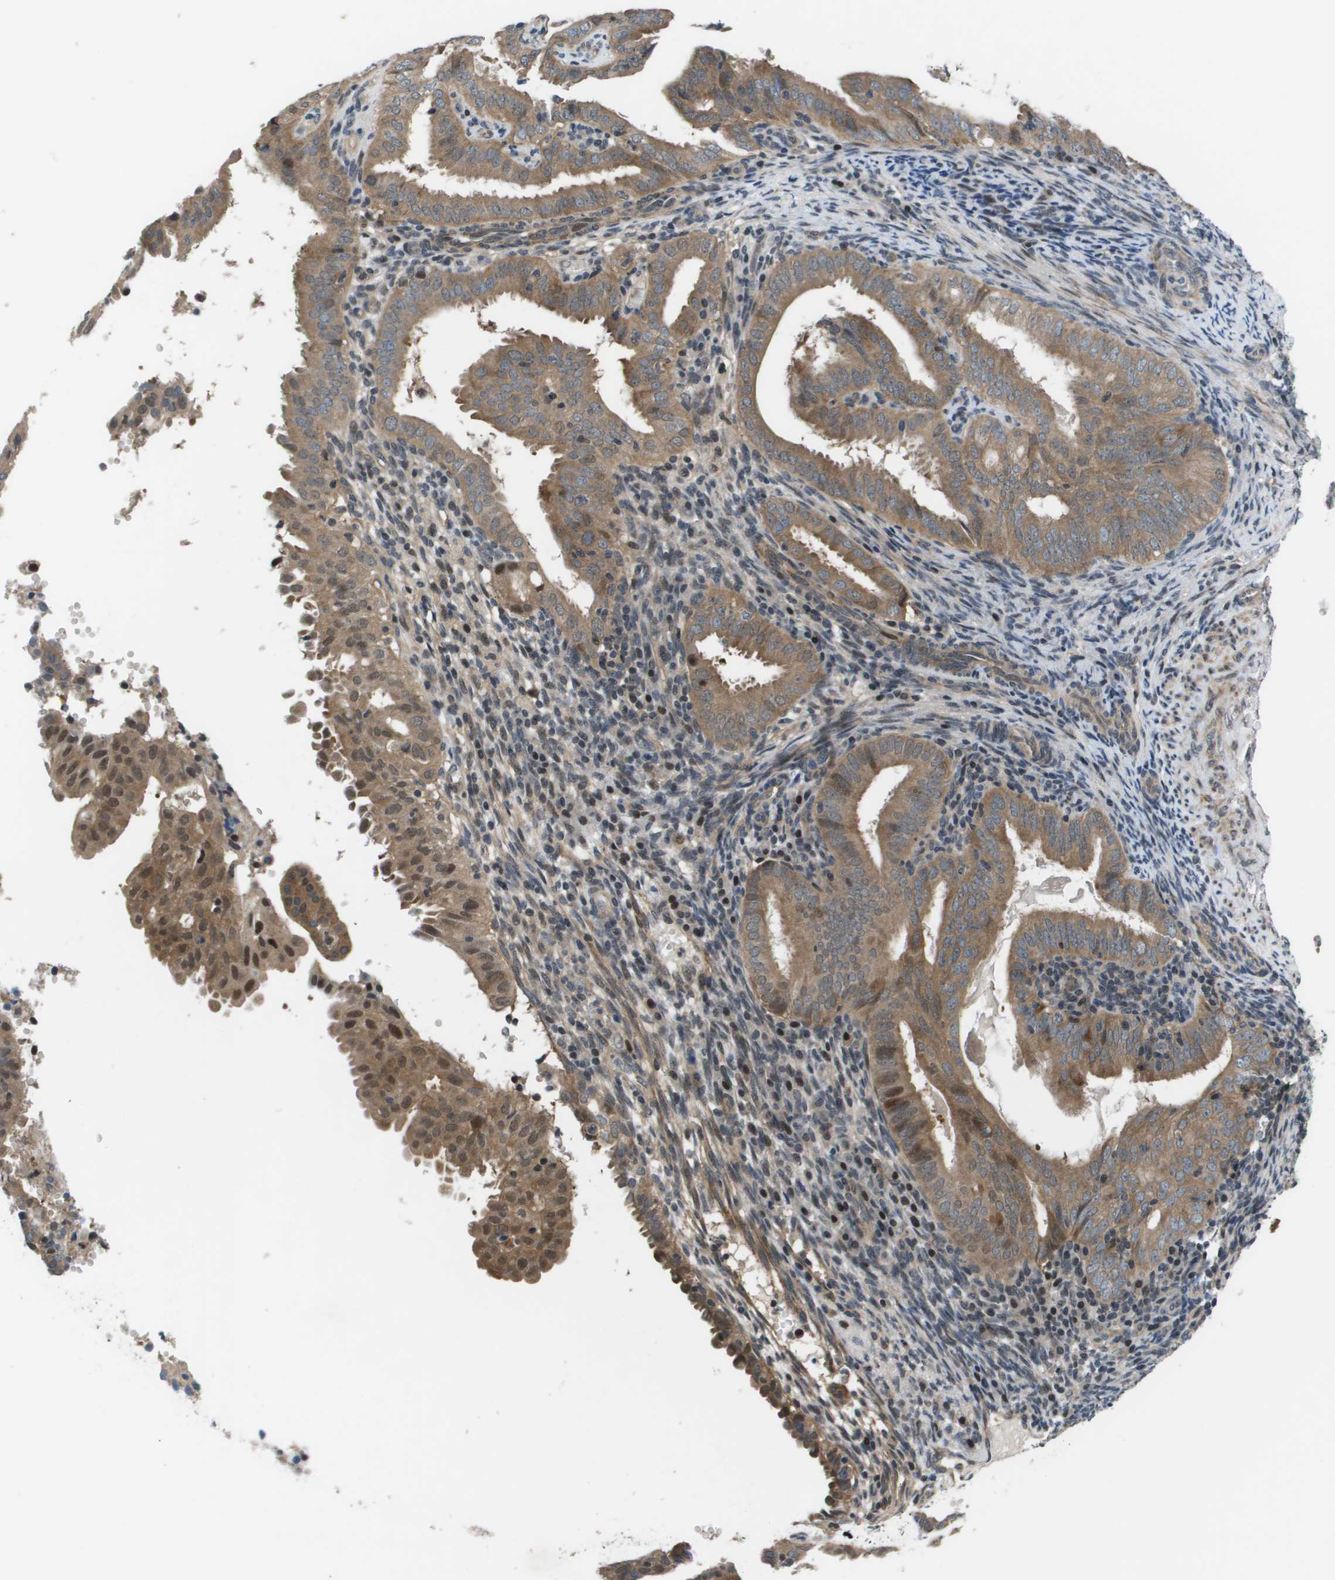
{"staining": {"intensity": "moderate", "quantity": ">75%", "location": "cytoplasmic/membranous,nuclear"}, "tissue": "endometrial cancer", "cell_type": "Tumor cells", "image_type": "cancer", "snomed": [{"axis": "morphology", "description": "Adenocarcinoma, NOS"}, {"axis": "topography", "description": "Endometrium"}], "caption": "The histopathology image exhibits a brown stain indicating the presence of a protein in the cytoplasmic/membranous and nuclear of tumor cells in endometrial adenocarcinoma.", "gene": "ENPP5", "patient": {"sex": "female", "age": 58}}